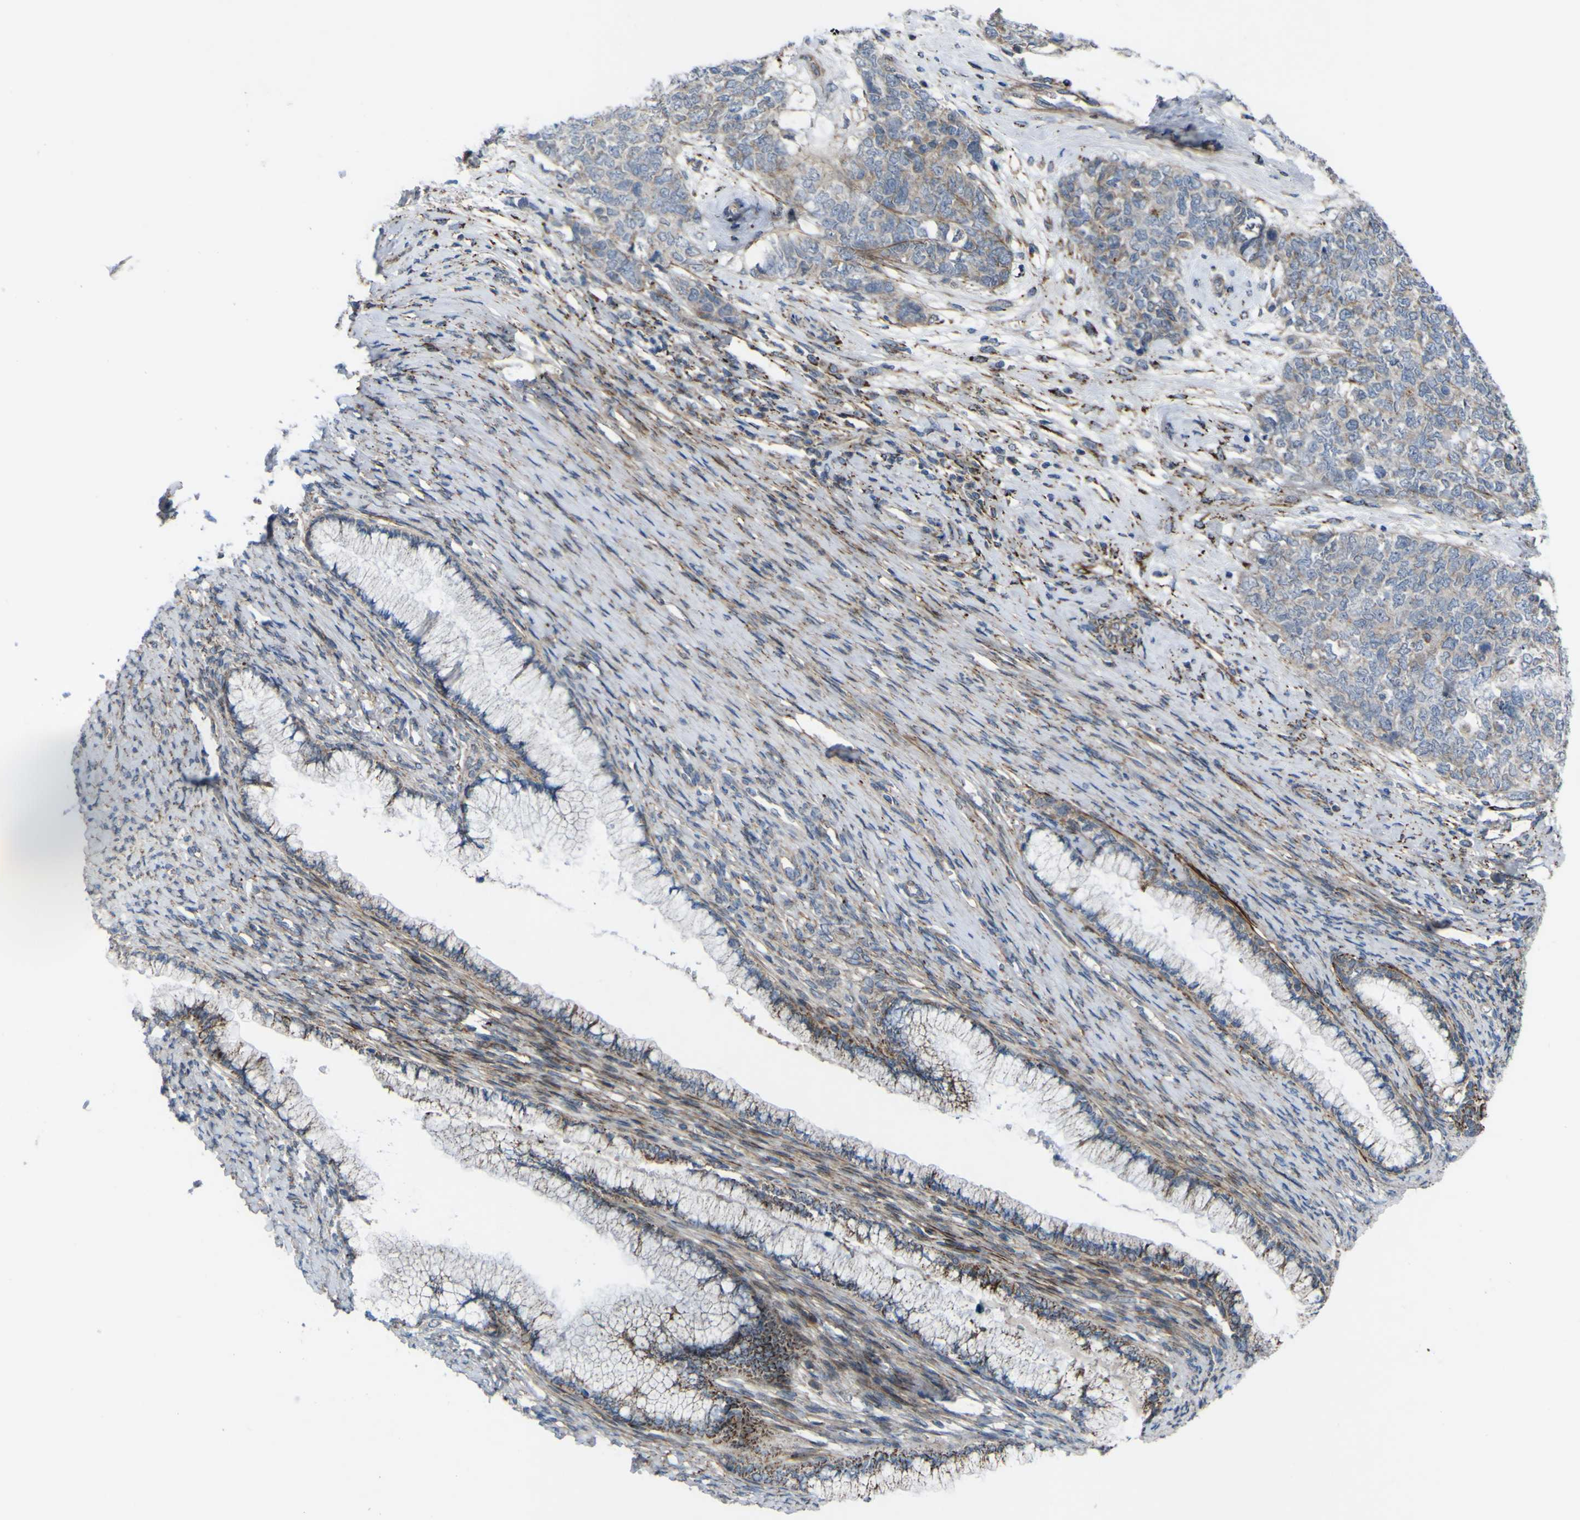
{"staining": {"intensity": "weak", "quantity": "<25%", "location": "cytoplasmic/membranous"}, "tissue": "cervical cancer", "cell_type": "Tumor cells", "image_type": "cancer", "snomed": [{"axis": "morphology", "description": "Squamous cell carcinoma, NOS"}, {"axis": "topography", "description": "Cervix"}], "caption": "DAB immunohistochemical staining of human squamous cell carcinoma (cervical) reveals no significant positivity in tumor cells.", "gene": "GPLD1", "patient": {"sex": "female", "age": 63}}